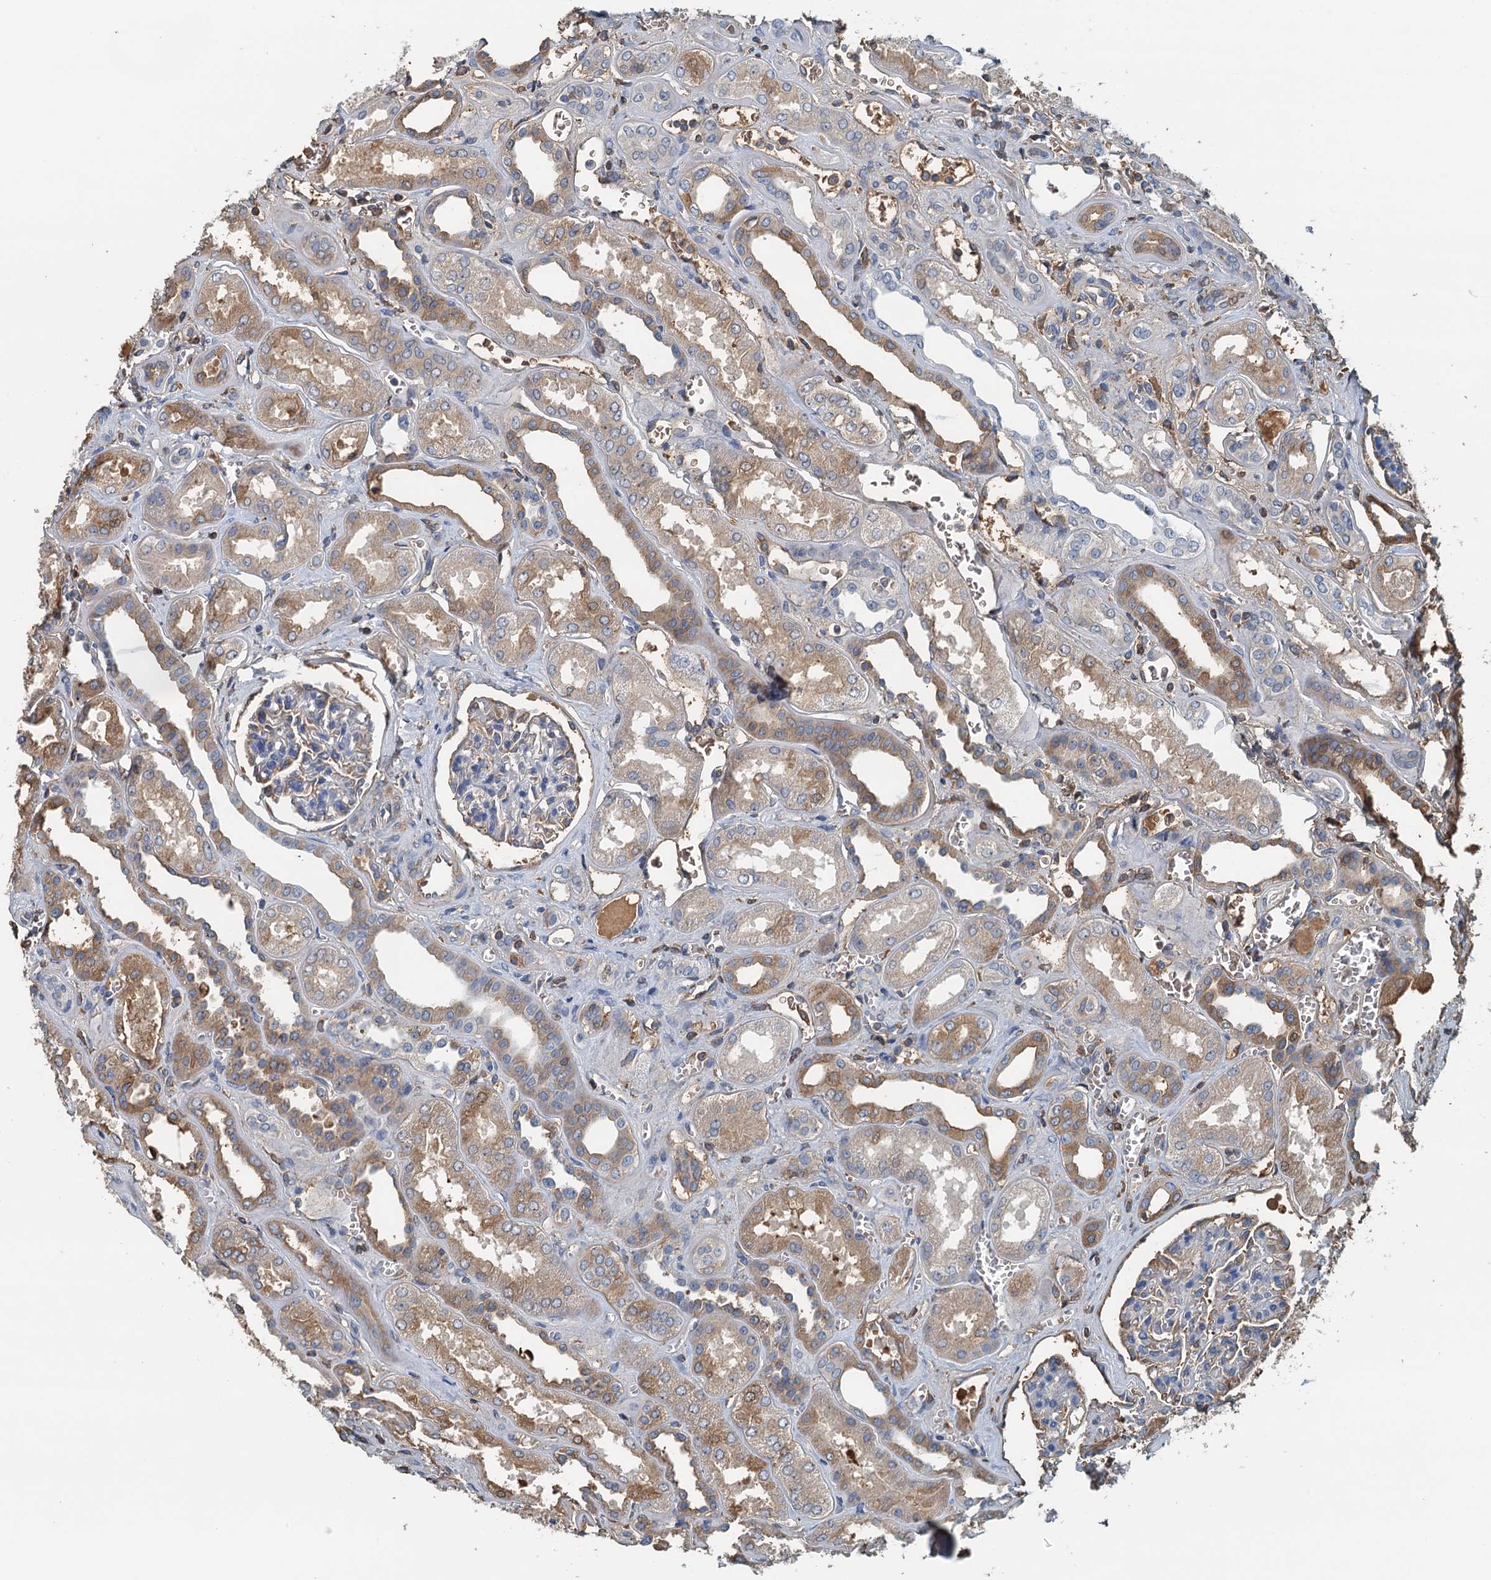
{"staining": {"intensity": "negative", "quantity": "none", "location": "none"}, "tissue": "kidney", "cell_type": "Cells in glomeruli", "image_type": "normal", "snomed": [{"axis": "morphology", "description": "Normal tissue, NOS"}, {"axis": "morphology", "description": "Adenocarcinoma, NOS"}, {"axis": "topography", "description": "Kidney"}], "caption": "The micrograph exhibits no staining of cells in glomeruli in unremarkable kidney. (DAB immunohistochemistry, high magnification).", "gene": "LSM14B", "patient": {"sex": "female", "age": 68}}